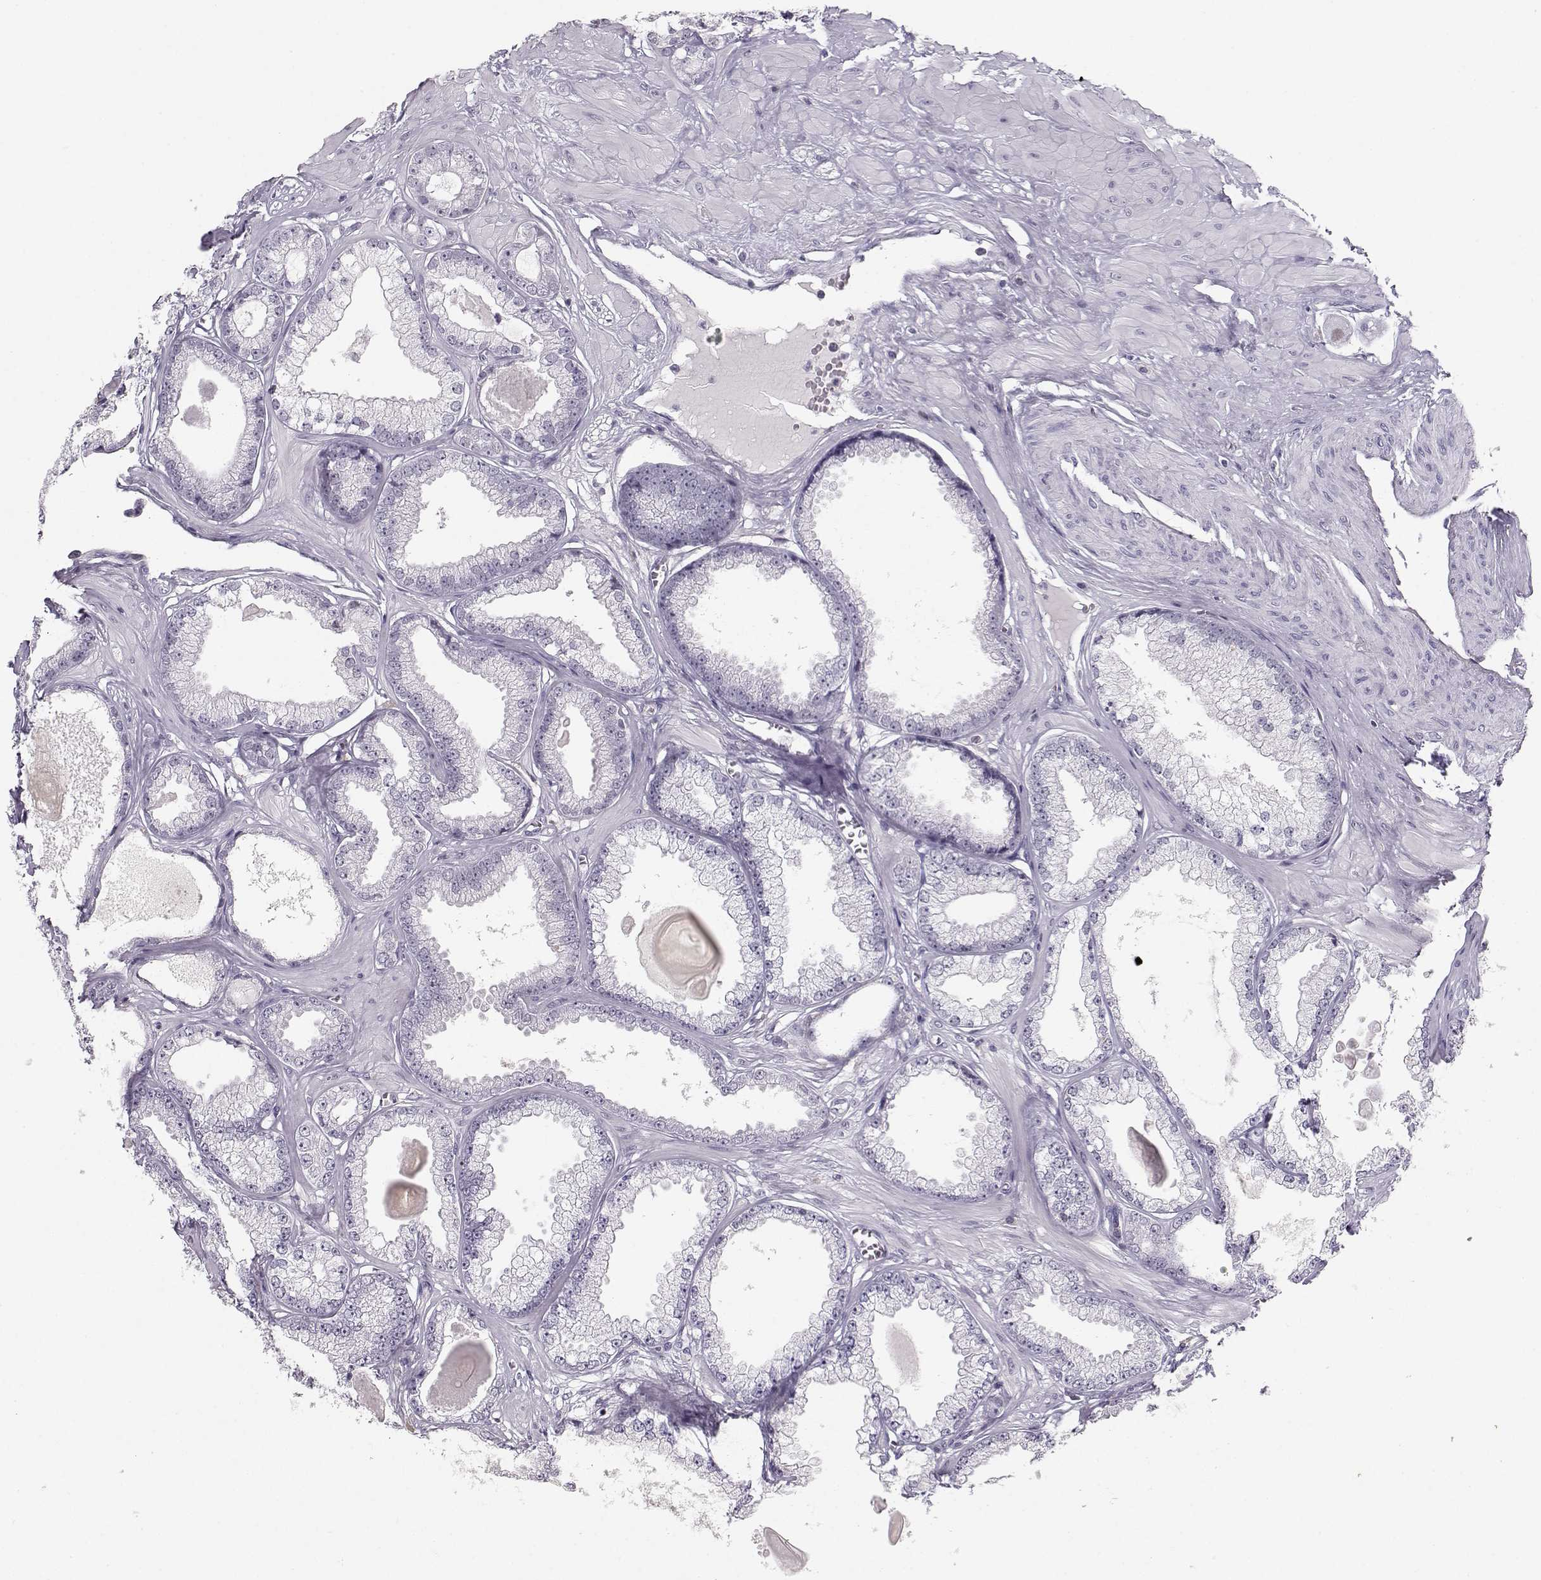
{"staining": {"intensity": "negative", "quantity": "none", "location": "none"}, "tissue": "prostate cancer", "cell_type": "Tumor cells", "image_type": "cancer", "snomed": [{"axis": "morphology", "description": "Adenocarcinoma, Low grade"}, {"axis": "topography", "description": "Prostate"}], "caption": "Tumor cells show no significant staining in adenocarcinoma (low-grade) (prostate). (Stains: DAB IHC with hematoxylin counter stain, Microscopy: brightfield microscopy at high magnification).", "gene": "TEPP", "patient": {"sex": "male", "age": 64}}